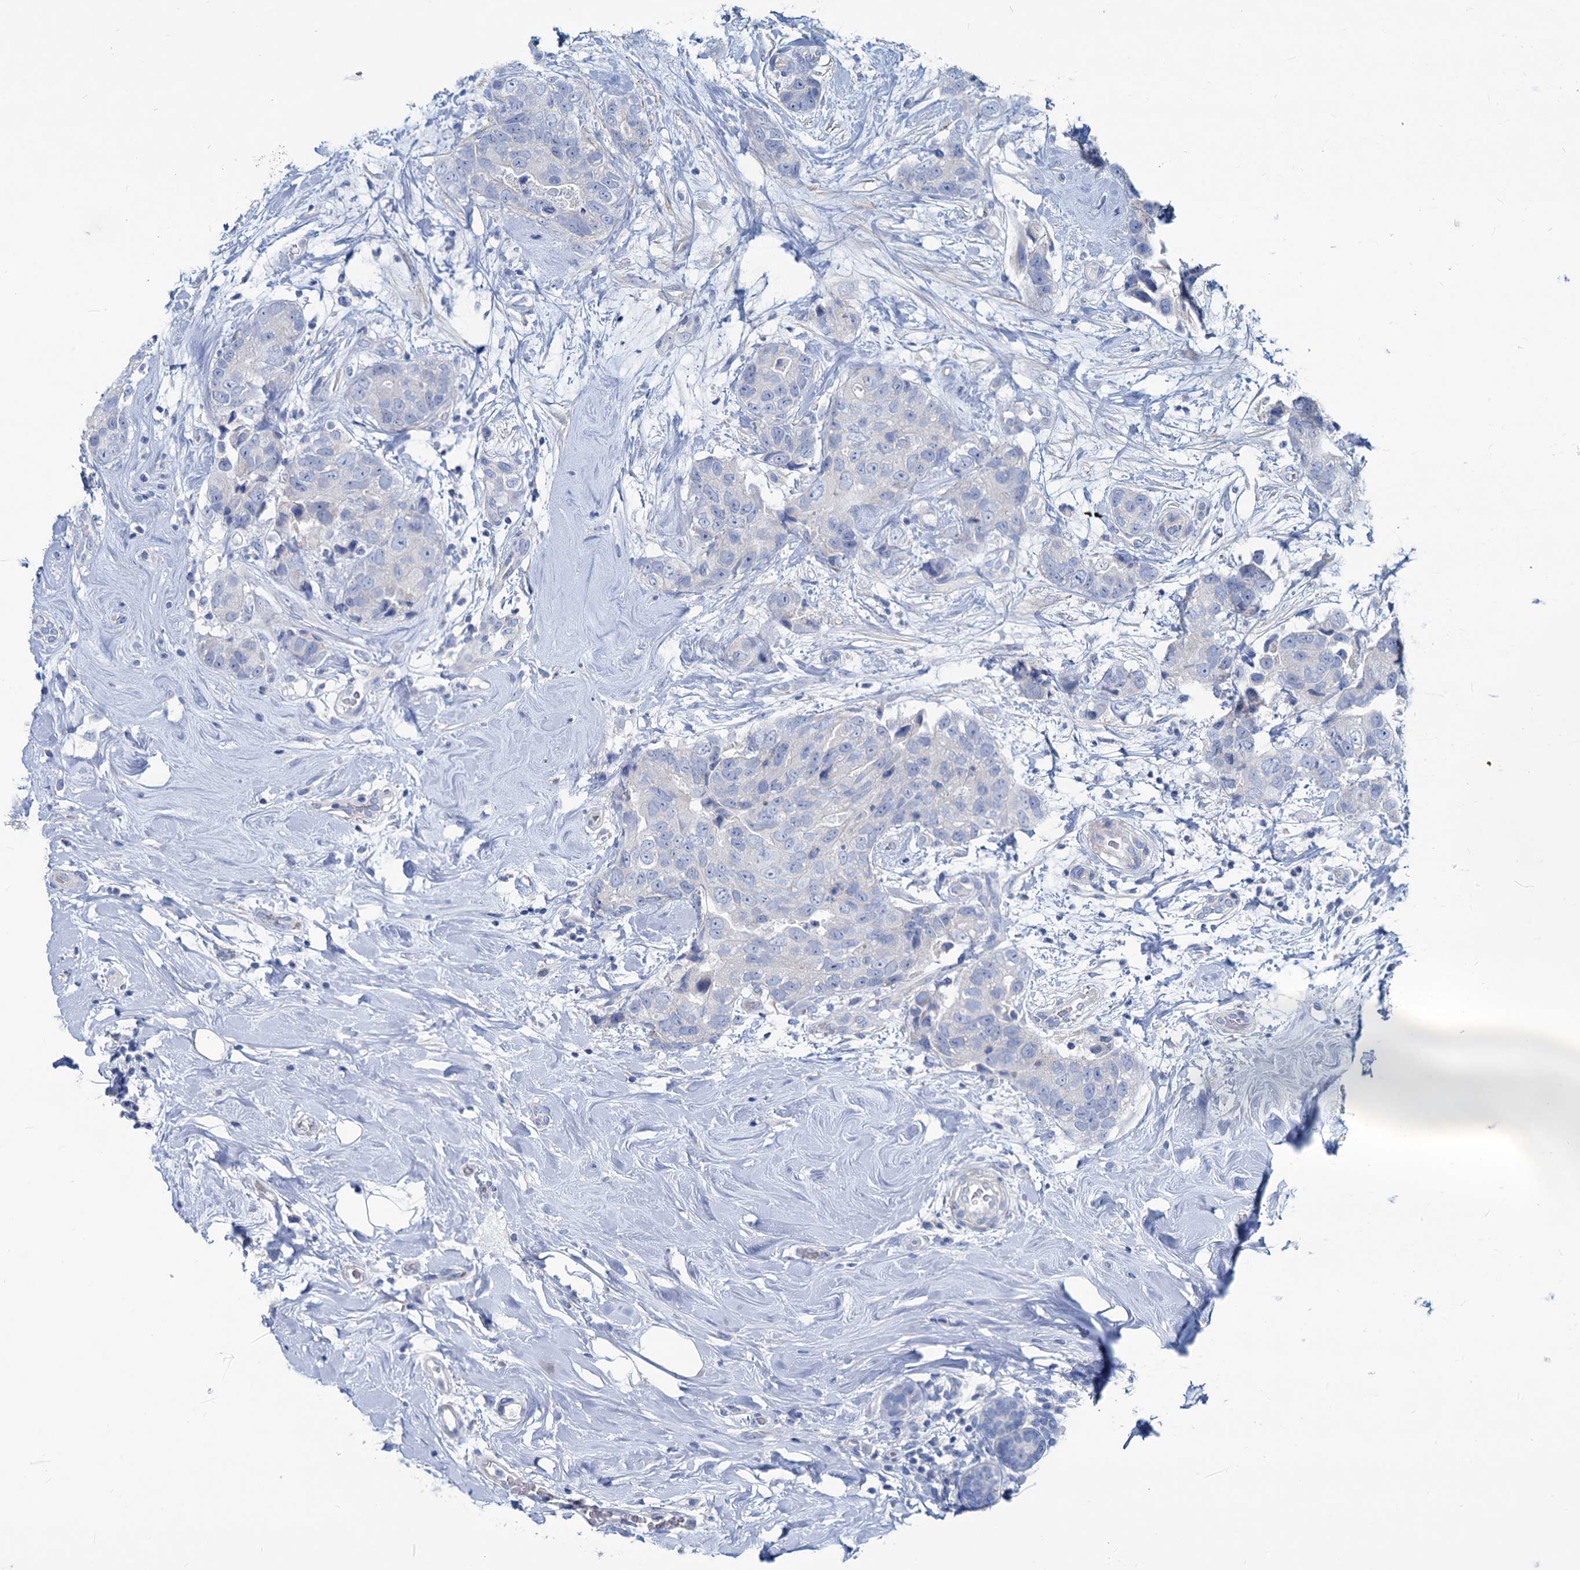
{"staining": {"intensity": "negative", "quantity": "none", "location": "none"}, "tissue": "breast cancer", "cell_type": "Tumor cells", "image_type": "cancer", "snomed": [{"axis": "morphology", "description": "Duct carcinoma"}, {"axis": "topography", "description": "Breast"}], "caption": "Immunohistochemical staining of human infiltrating ductal carcinoma (breast) reveals no significant staining in tumor cells. (DAB immunohistochemistry (IHC), high magnification).", "gene": "SLC1A3", "patient": {"sex": "female", "age": 62}}